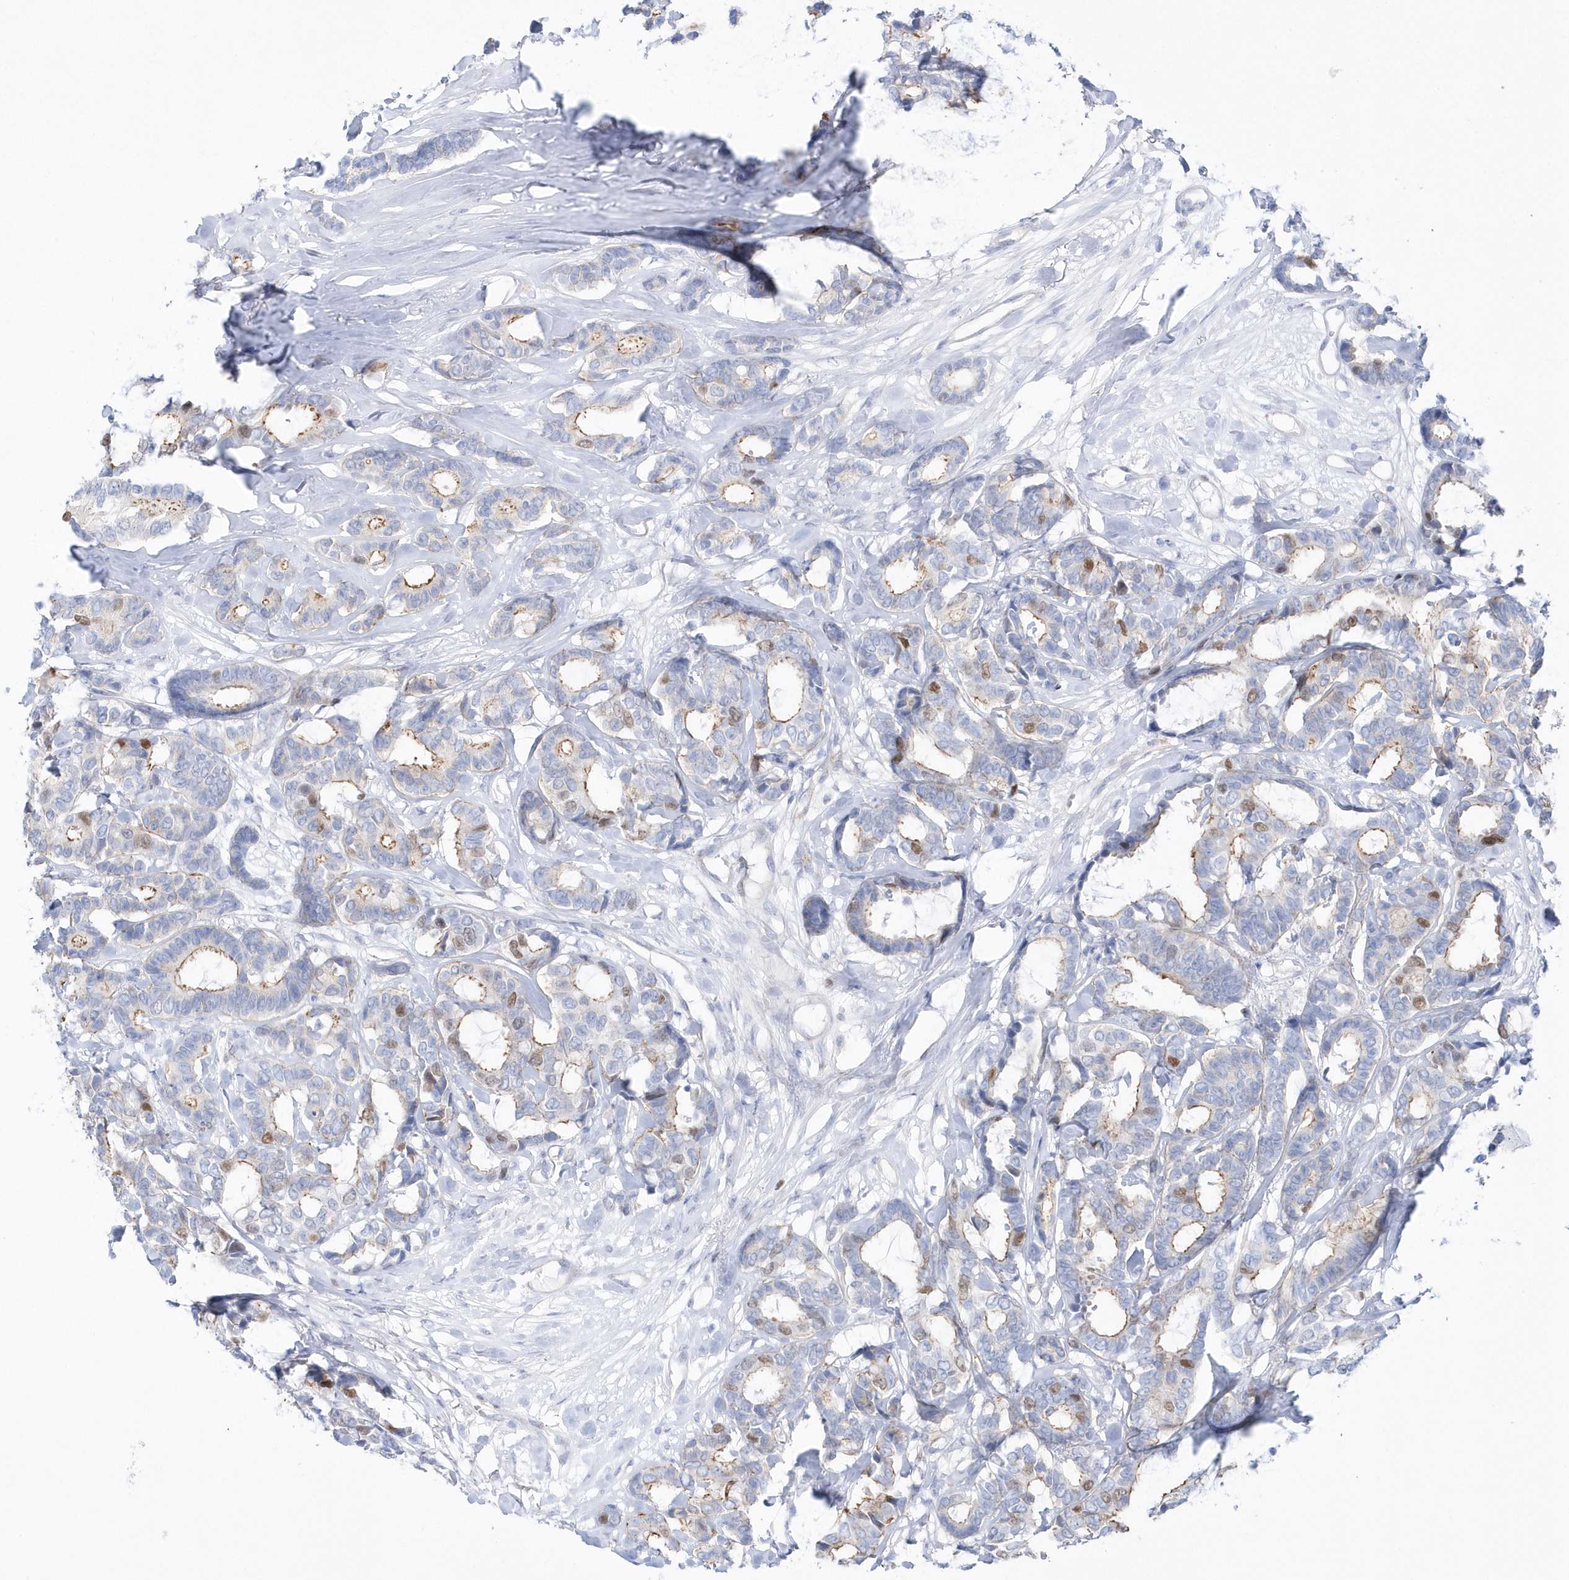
{"staining": {"intensity": "moderate", "quantity": "<25%", "location": "cytoplasmic/membranous,nuclear"}, "tissue": "breast cancer", "cell_type": "Tumor cells", "image_type": "cancer", "snomed": [{"axis": "morphology", "description": "Duct carcinoma"}, {"axis": "topography", "description": "Breast"}], "caption": "The micrograph exhibits a brown stain indicating the presence of a protein in the cytoplasmic/membranous and nuclear of tumor cells in breast cancer. (Brightfield microscopy of DAB IHC at high magnification).", "gene": "TMCO6", "patient": {"sex": "female", "age": 87}}